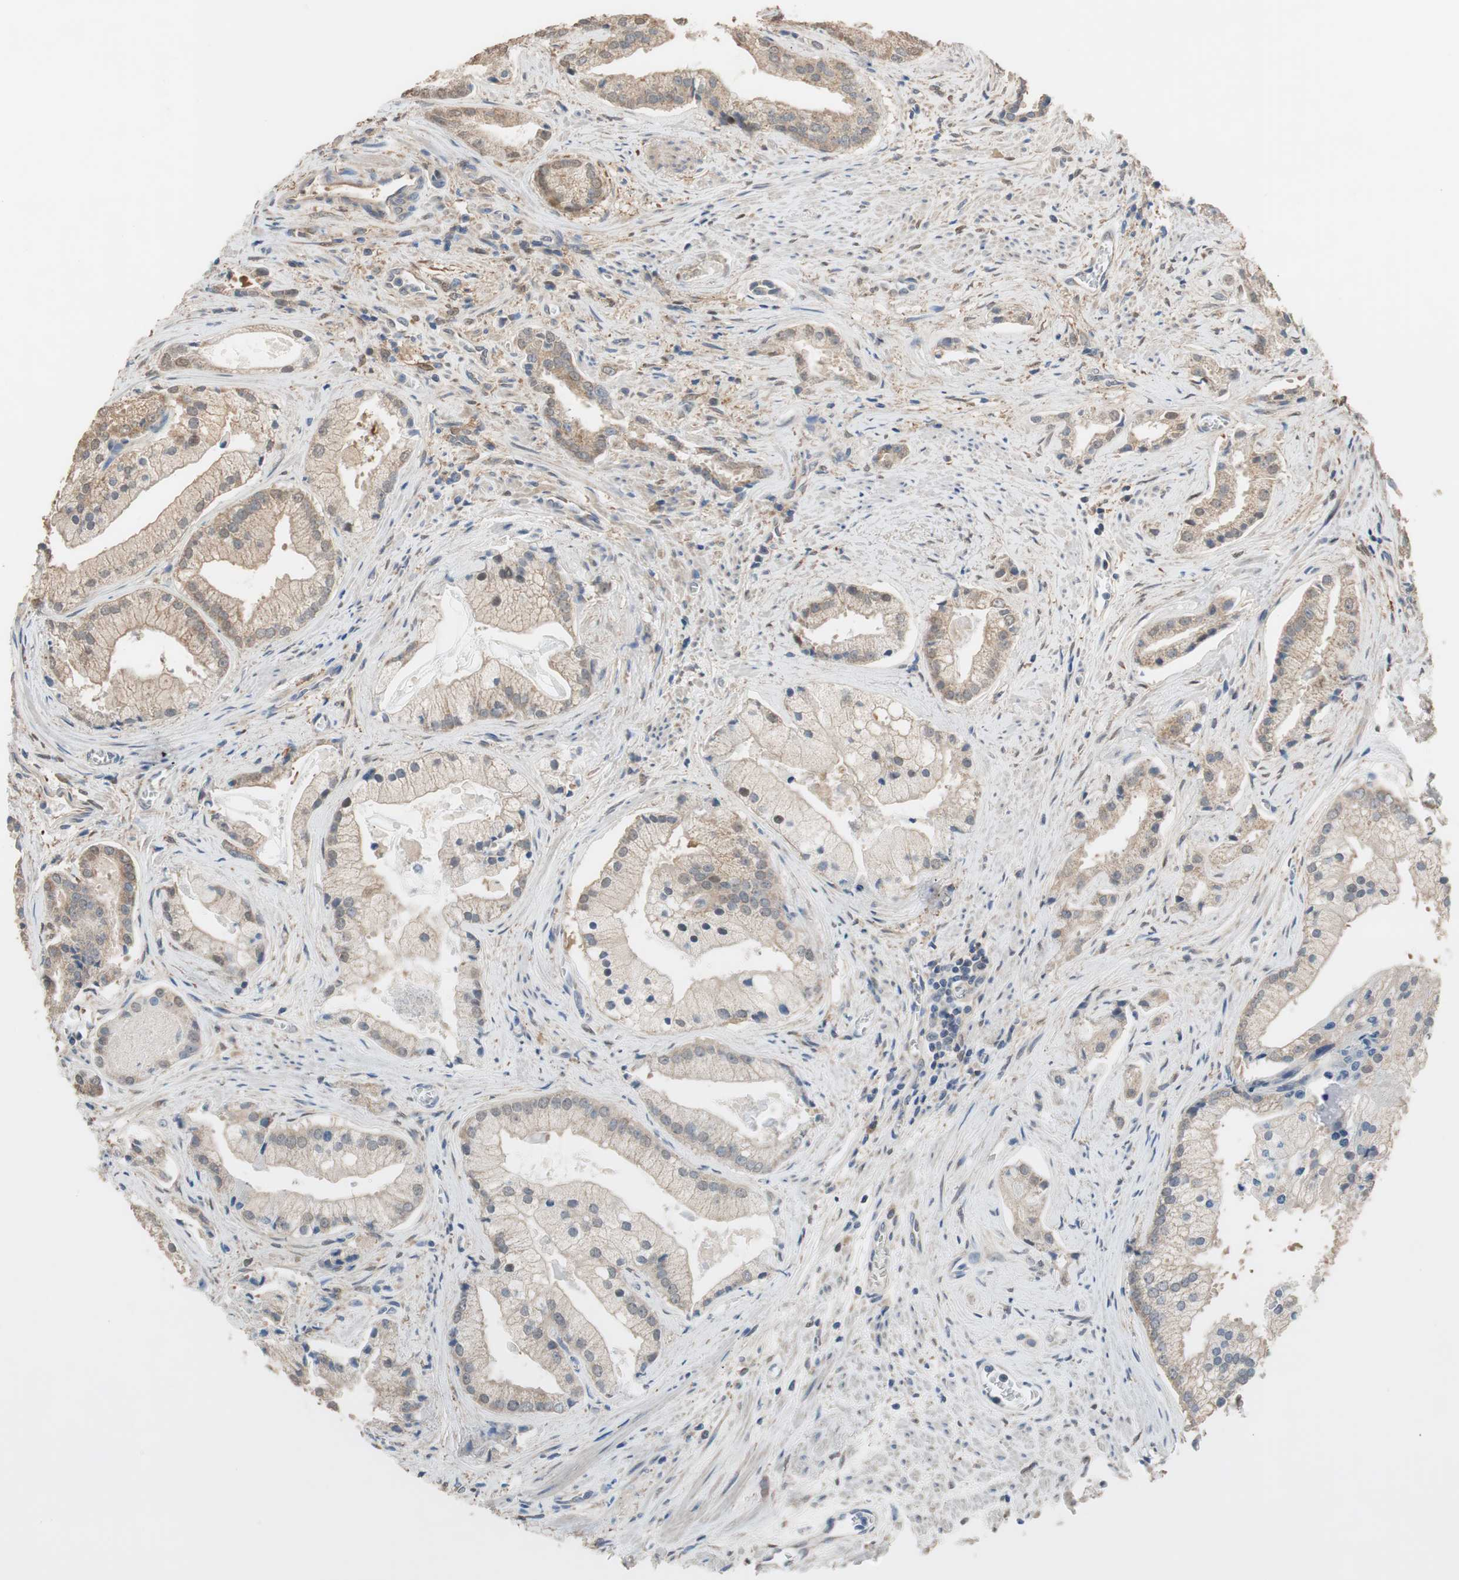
{"staining": {"intensity": "weak", "quantity": ">75%", "location": "cytoplasmic/membranous"}, "tissue": "prostate cancer", "cell_type": "Tumor cells", "image_type": "cancer", "snomed": [{"axis": "morphology", "description": "Adenocarcinoma, High grade"}, {"axis": "topography", "description": "Prostate"}], "caption": "A brown stain shows weak cytoplasmic/membranous expression of a protein in human prostate cancer tumor cells. (IHC, brightfield microscopy, high magnification).", "gene": "ALDH1A2", "patient": {"sex": "male", "age": 67}}